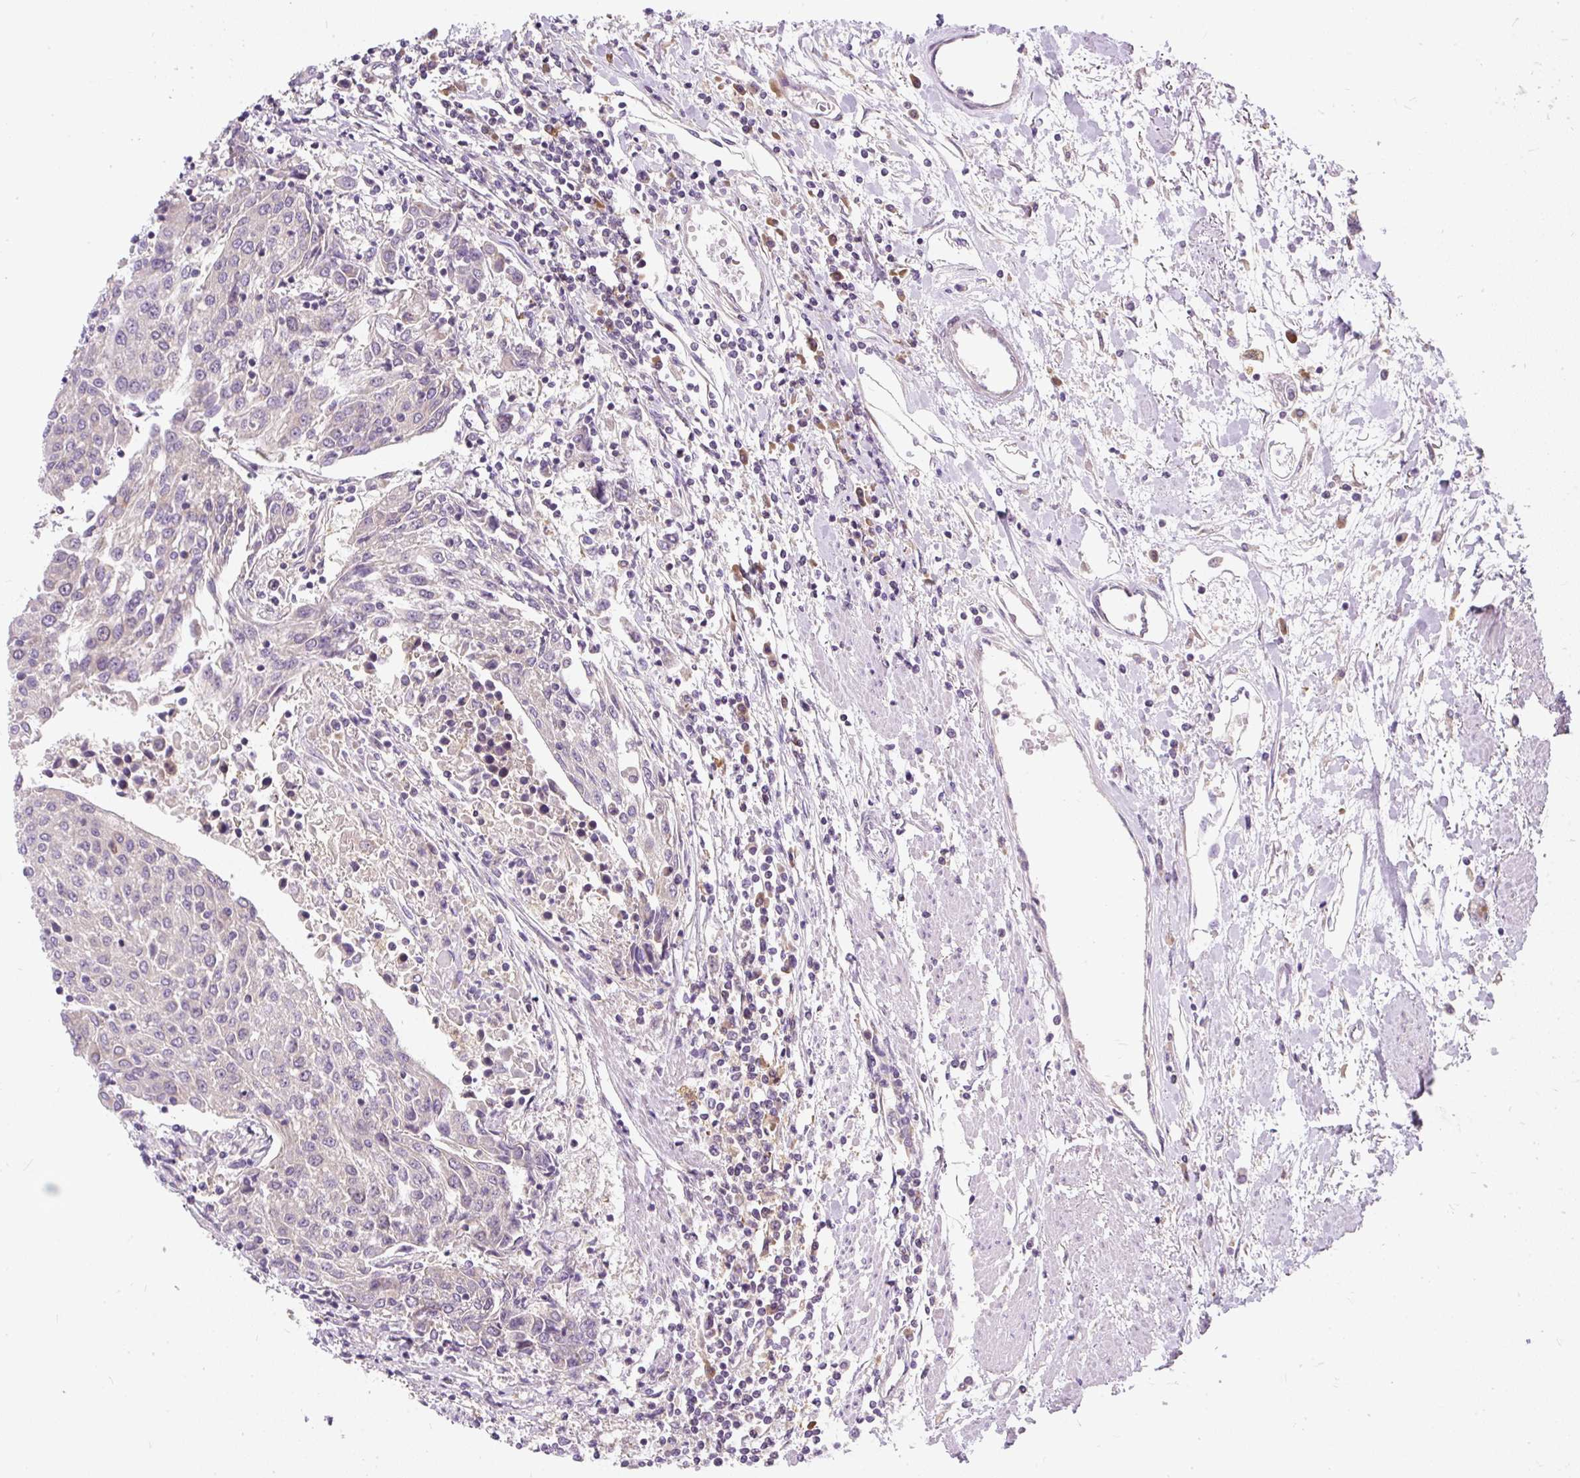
{"staining": {"intensity": "negative", "quantity": "none", "location": "none"}, "tissue": "urothelial cancer", "cell_type": "Tumor cells", "image_type": "cancer", "snomed": [{"axis": "morphology", "description": "Urothelial carcinoma, High grade"}, {"axis": "topography", "description": "Urinary bladder"}], "caption": "Immunohistochemistry image of human urothelial cancer stained for a protein (brown), which shows no positivity in tumor cells.", "gene": "CYP20A1", "patient": {"sex": "female", "age": 85}}